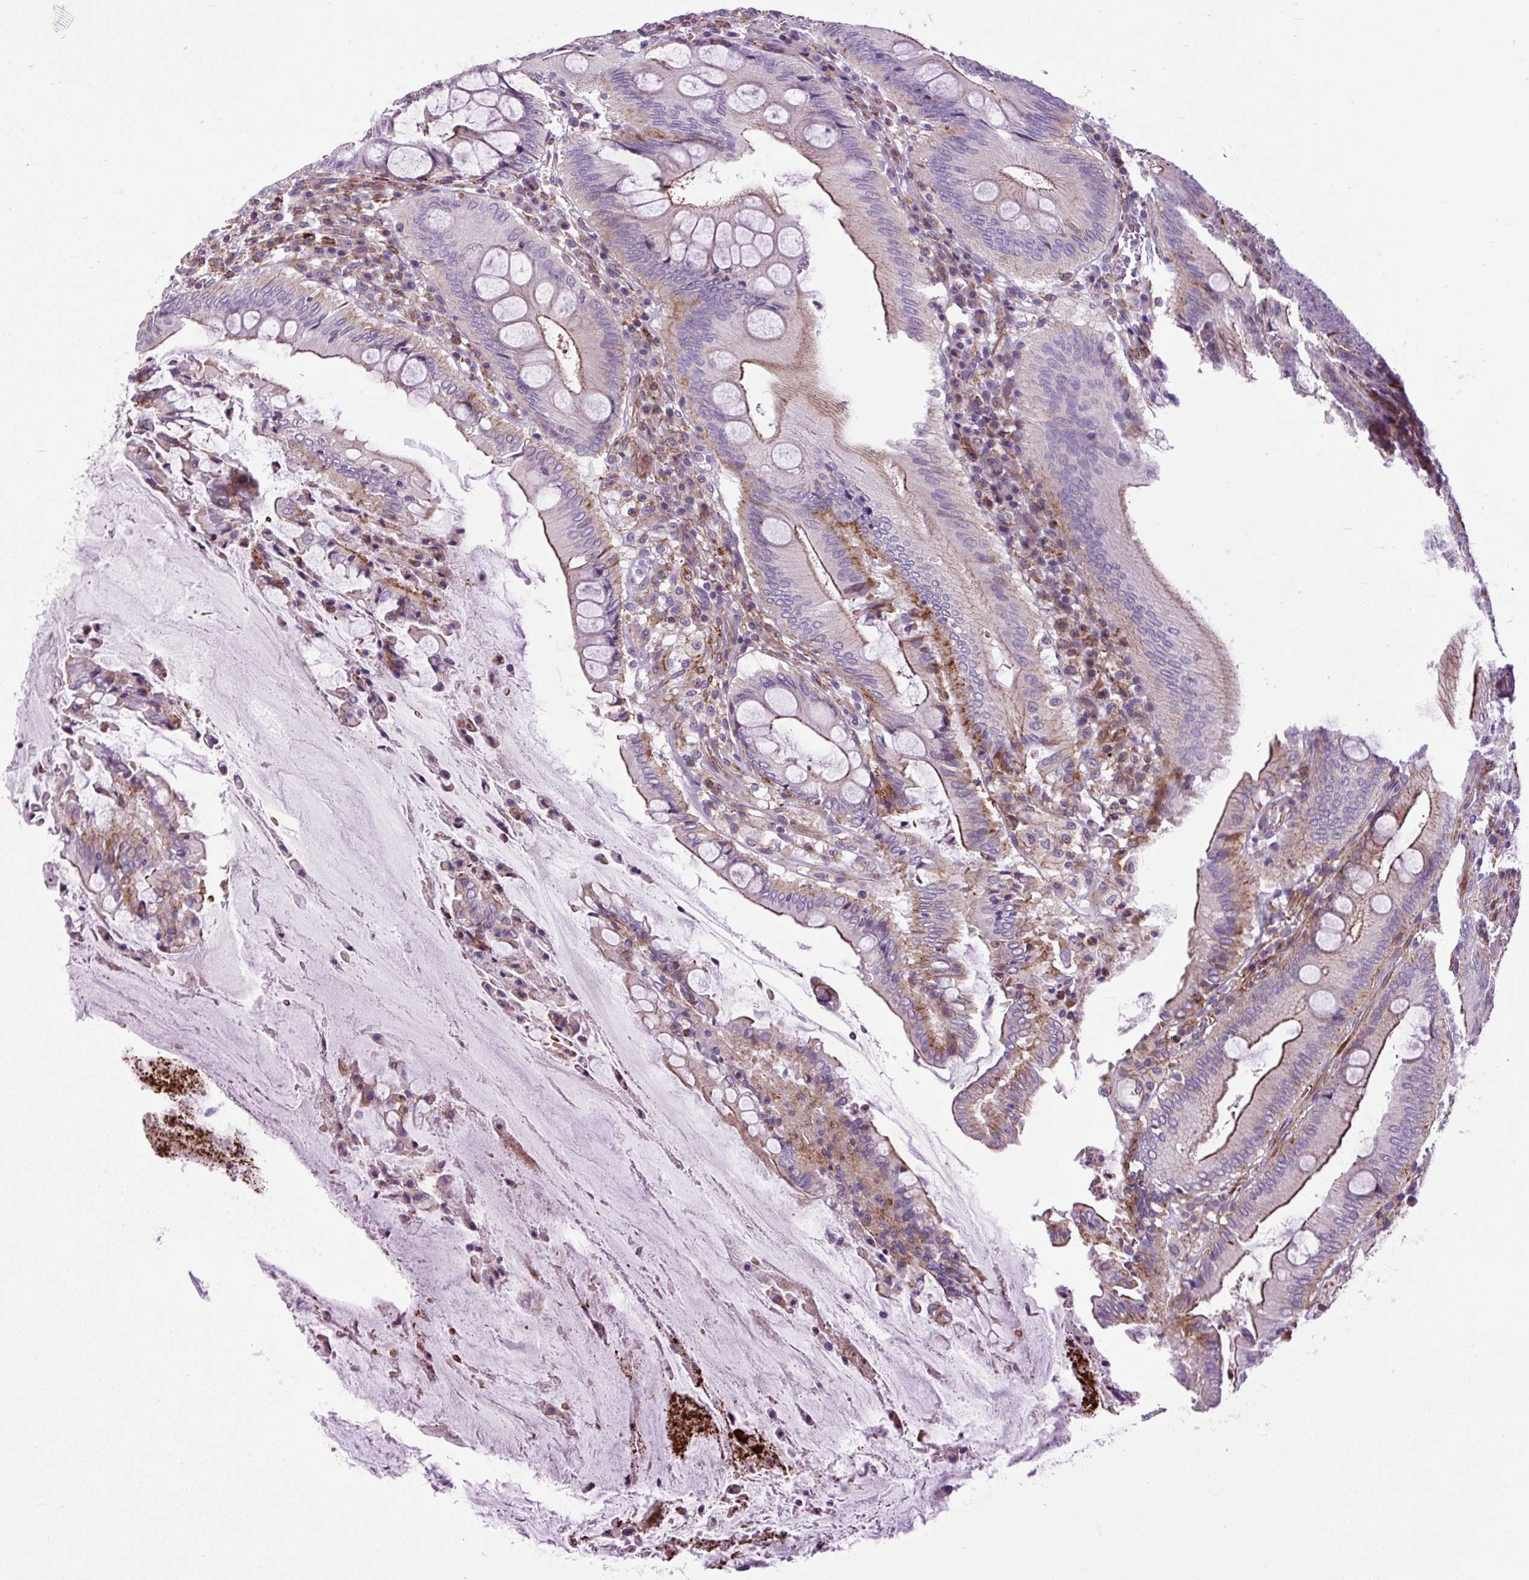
{"staining": {"intensity": "moderate", "quantity": "25%-75%", "location": "cytoplasmic/membranous"}, "tissue": "colorectal cancer", "cell_type": "Tumor cells", "image_type": "cancer", "snomed": [{"axis": "morphology", "description": "Adenocarcinoma, NOS"}, {"axis": "topography", "description": "Colon"}], "caption": "DAB (3,3'-diaminobenzidine) immunohistochemical staining of adenocarcinoma (colorectal) shows moderate cytoplasmic/membranous protein expression in approximately 25%-75% of tumor cells.", "gene": "ZNF197", "patient": {"sex": "male", "age": 62}}